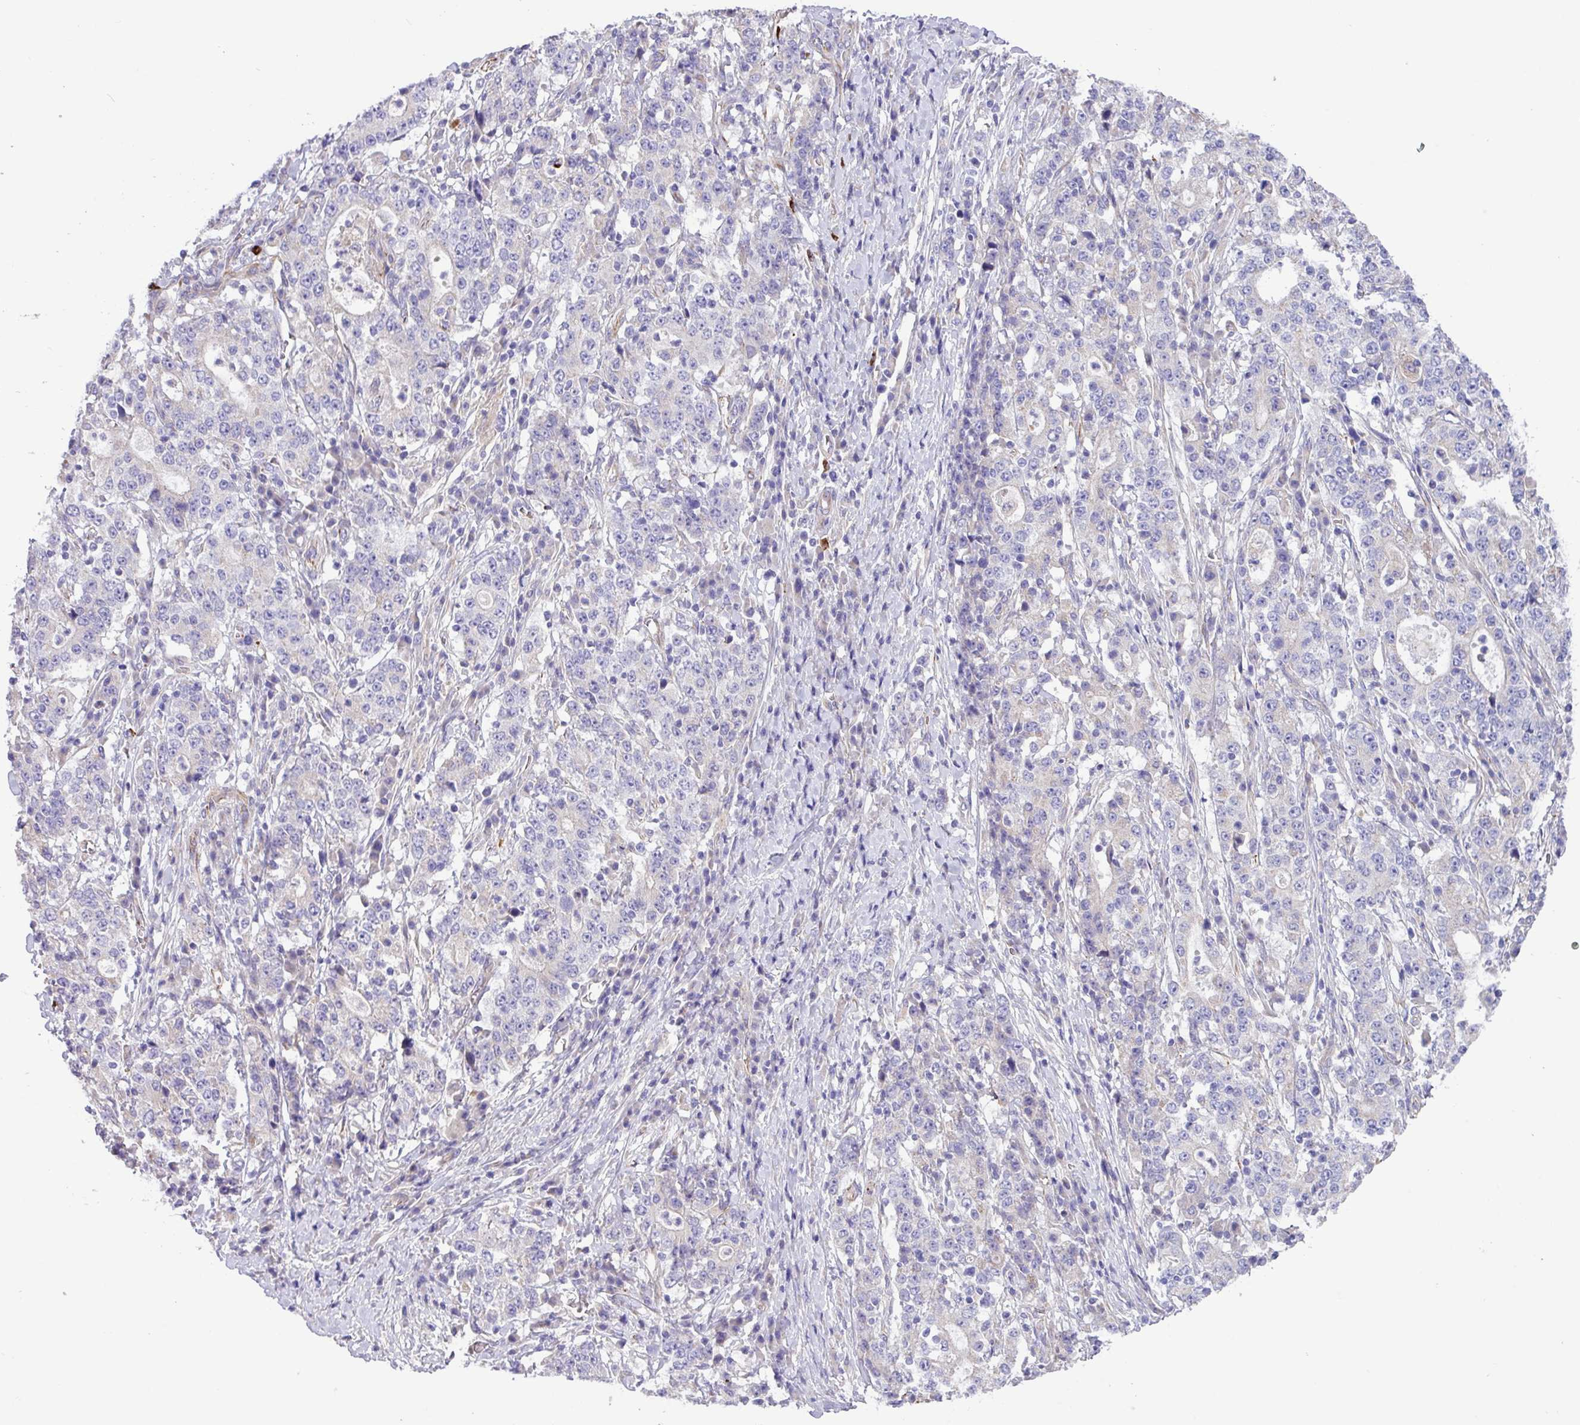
{"staining": {"intensity": "negative", "quantity": "none", "location": "none"}, "tissue": "stomach cancer", "cell_type": "Tumor cells", "image_type": "cancer", "snomed": [{"axis": "morphology", "description": "Normal tissue, NOS"}, {"axis": "morphology", "description": "Adenocarcinoma, NOS"}, {"axis": "topography", "description": "Stomach, upper"}, {"axis": "topography", "description": "Stomach"}], "caption": "This image is of adenocarcinoma (stomach) stained with immunohistochemistry to label a protein in brown with the nuclei are counter-stained blue. There is no expression in tumor cells.", "gene": "MRM2", "patient": {"sex": "male", "age": 59}}